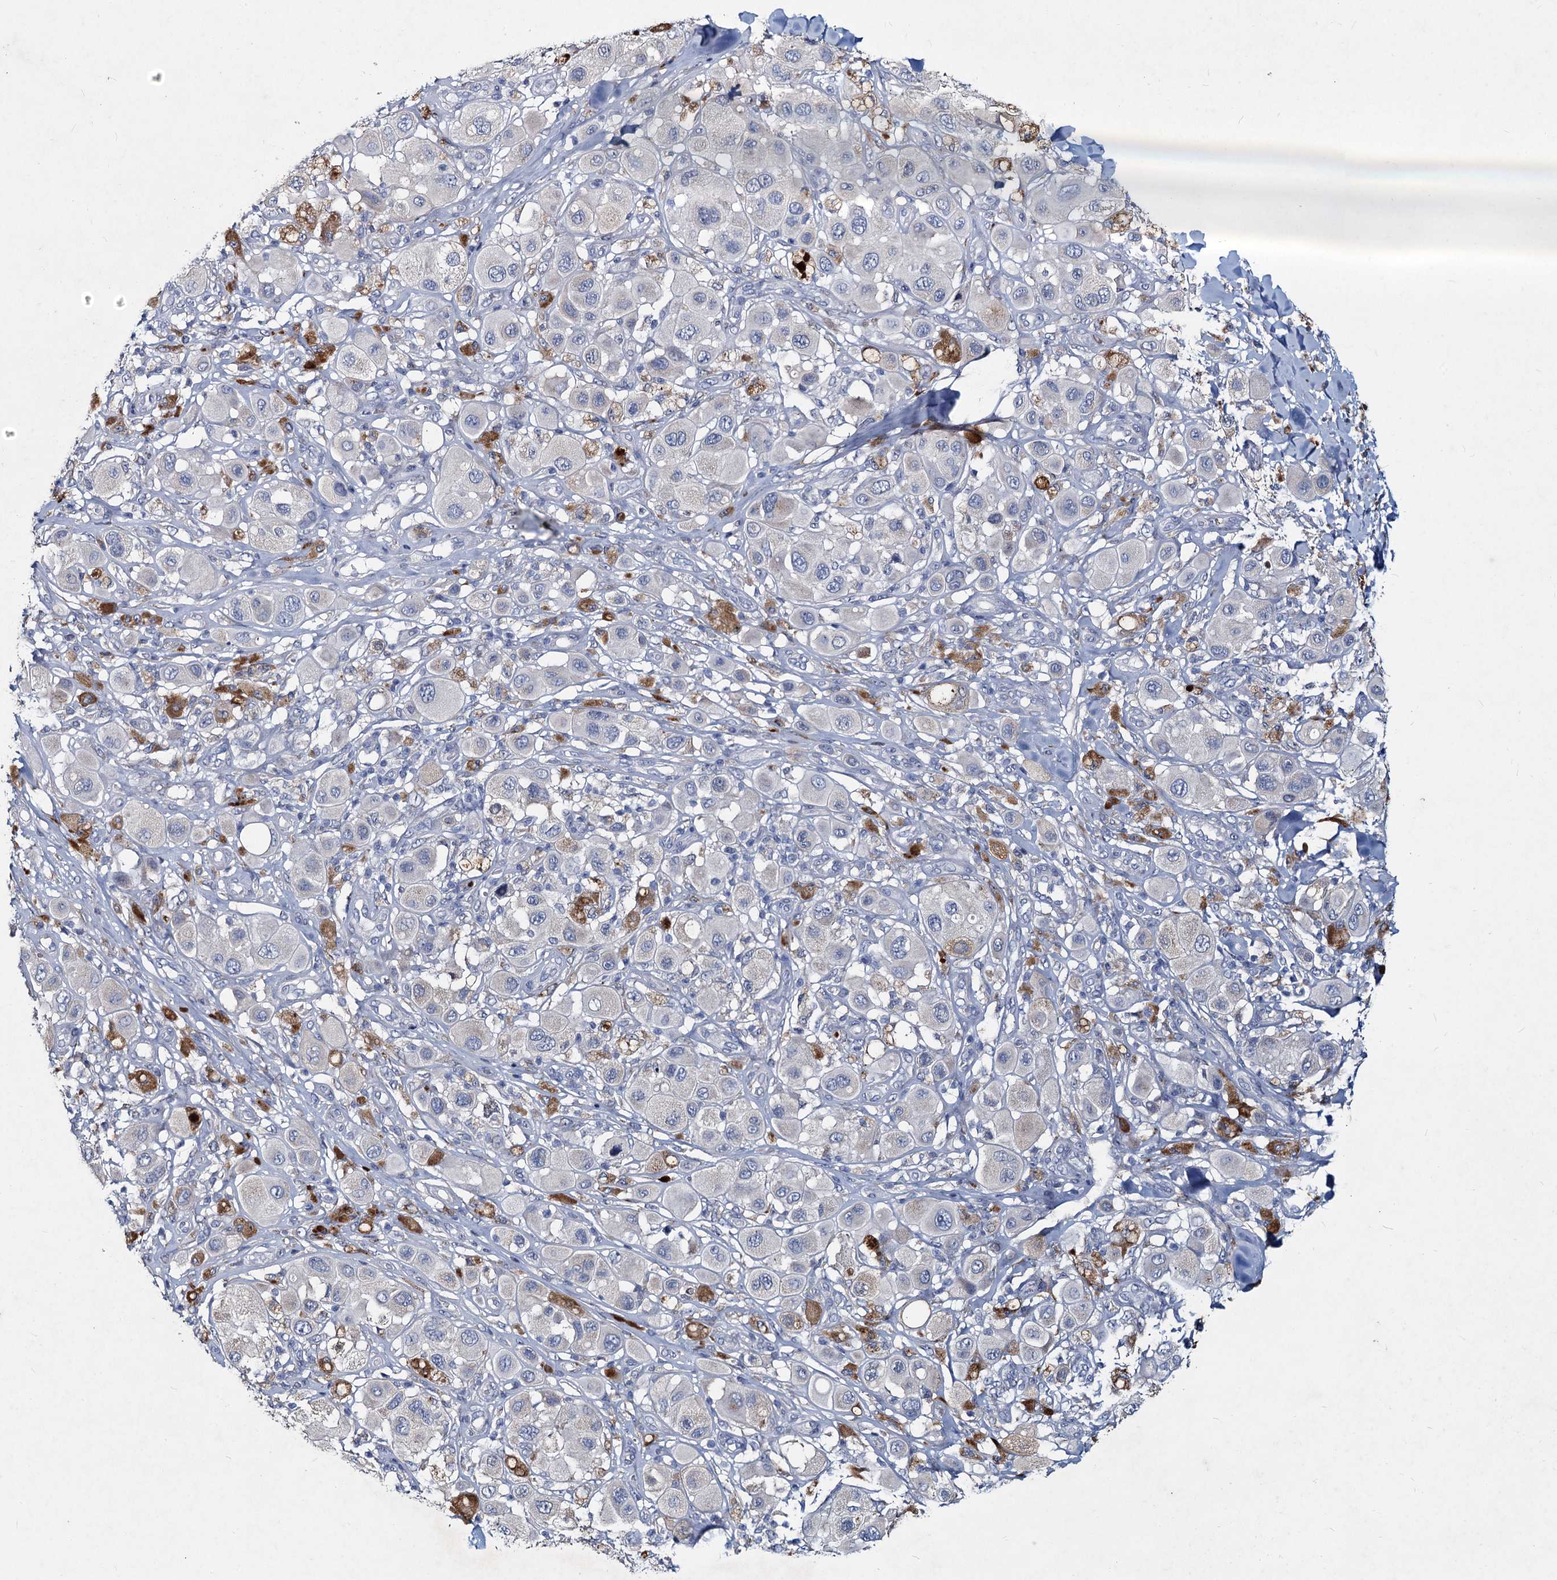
{"staining": {"intensity": "negative", "quantity": "none", "location": "none"}, "tissue": "melanoma", "cell_type": "Tumor cells", "image_type": "cancer", "snomed": [{"axis": "morphology", "description": "Malignant melanoma, Metastatic site"}, {"axis": "topography", "description": "Skin"}], "caption": "Immunohistochemistry (IHC) of human melanoma reveals no staining in tumor cells.", "gene": "TMX2", "patient": {"sex": "male", "age": 41}}